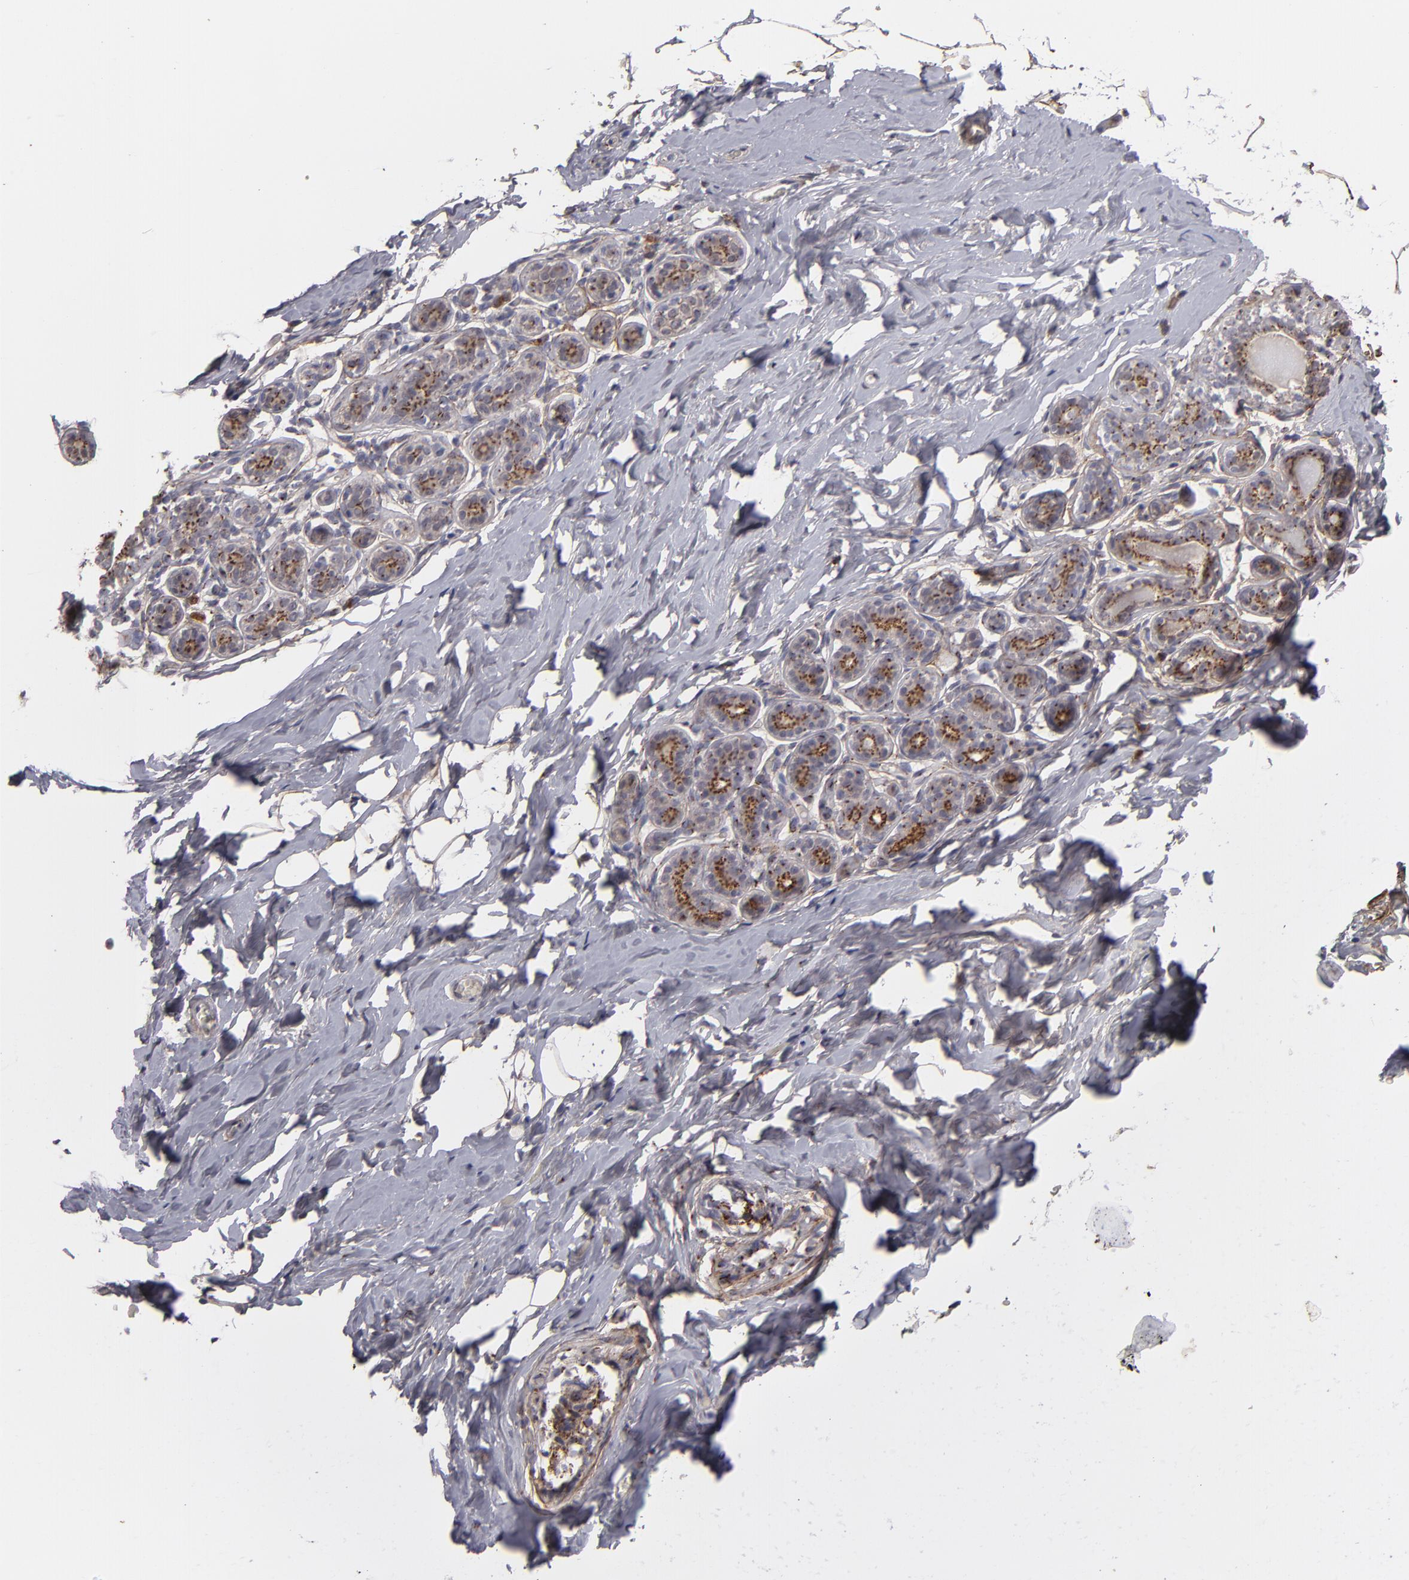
{"staining": {"intensity": "negative", "quantity": "none", "location": "none"}, "tissue": "breast", "cell_type": "Adipocytes", "image_type": "normal", "snomed": [{"axis": "morphology", "description": "Normal tissue, NOS"}, {"axis": "topography", "description": "Breast"}, {"axis": "topography", "description": "Soft tissue"}], "caption": "IHC photomicrograph of unremarkable breast: breast stained with DAB shows no significant protein positivity in adipocytes. (DAB IHC with hematoxylin counter stain).", "gene": "IL12A", "patient": {"sex": "female", "age": 75}}